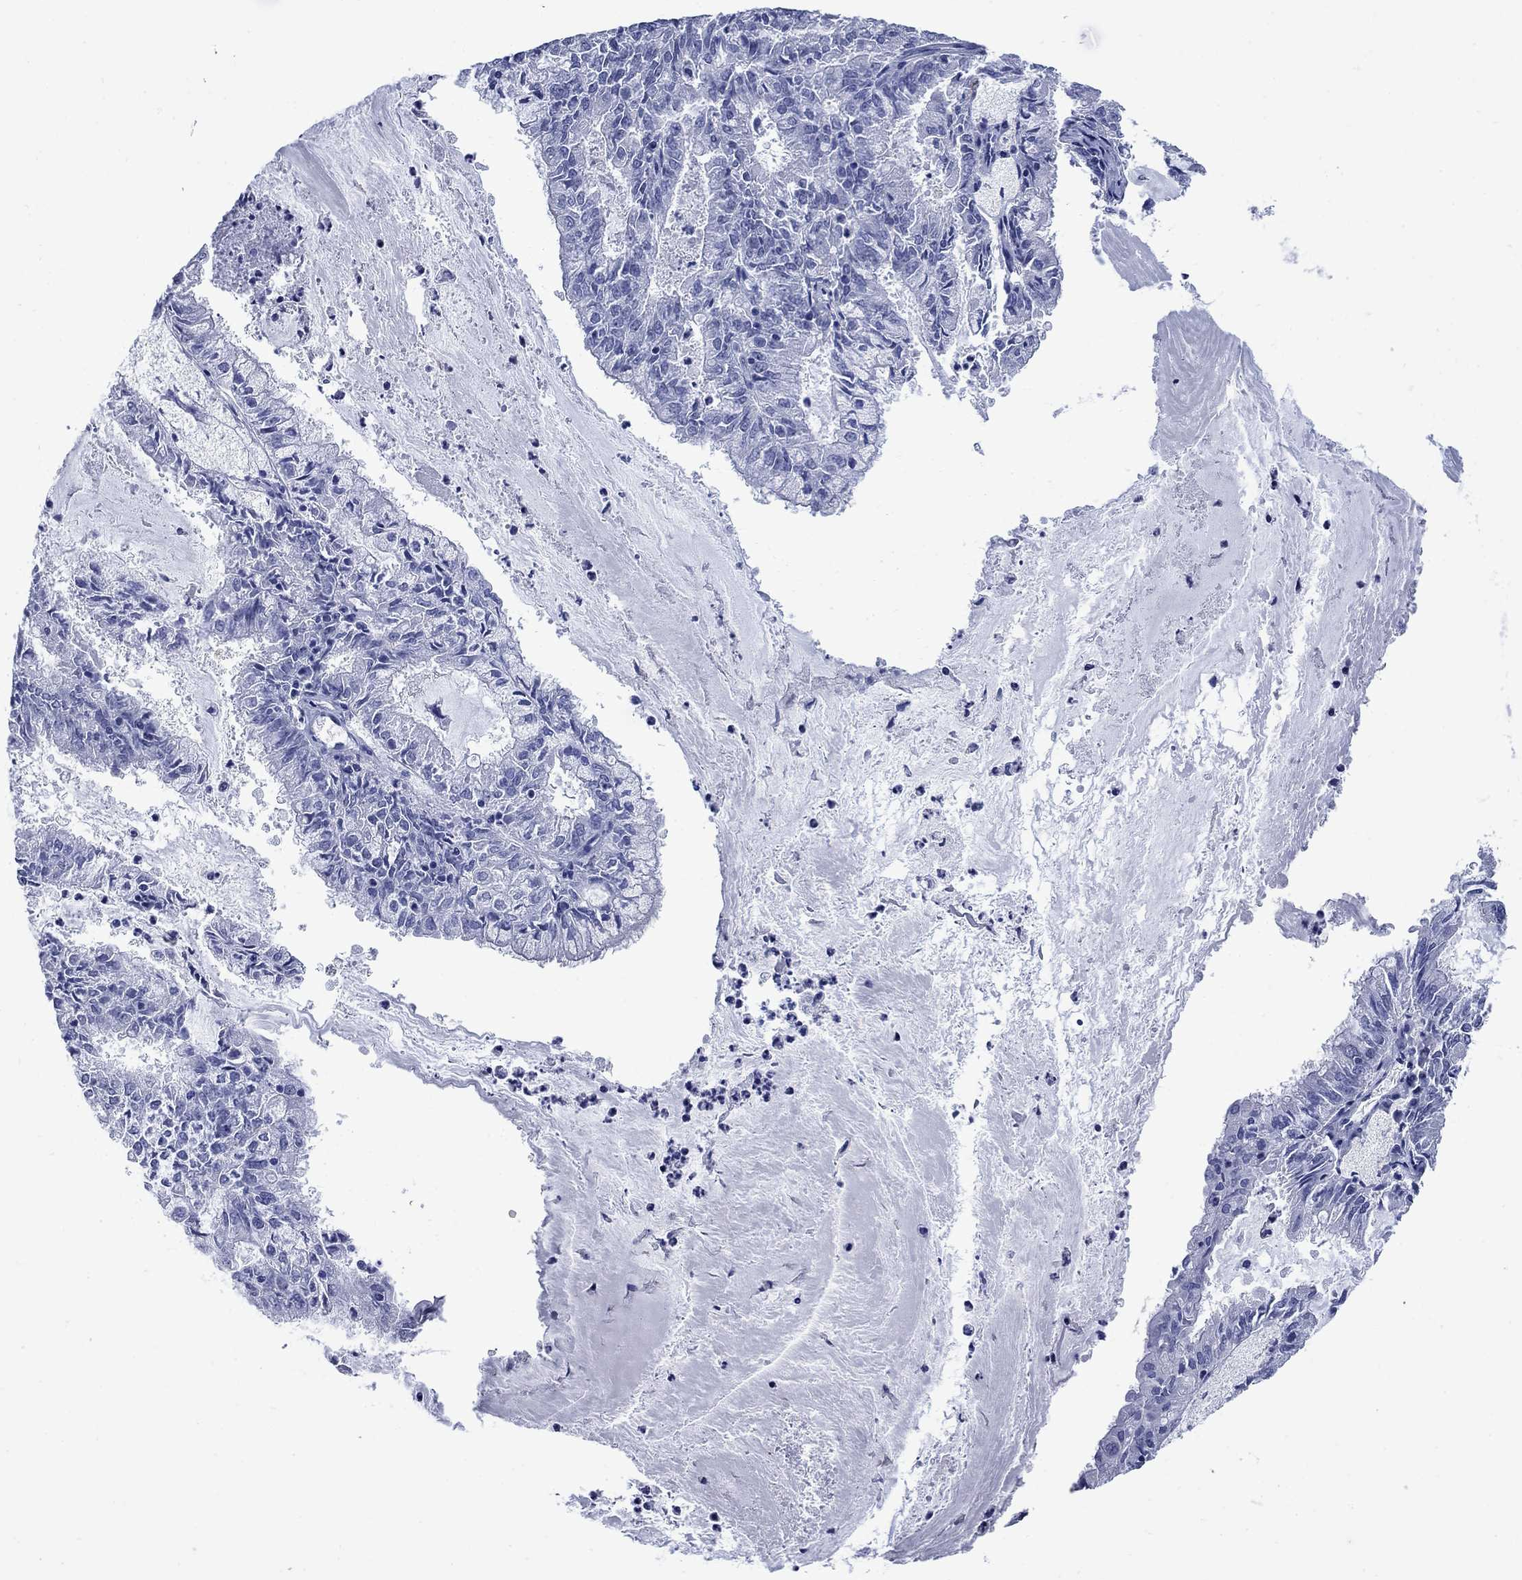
{"staining": {"intensity": "negative", "quantity": "none", "location": "none"}, "tissue": "endometrial cancer", "cell_type": "Tumor cells", "image_type": "cancer", "snomed": [{"axis": "morphology", "description": "Adenocarcinoma, NOS"}, {"axis": "topography", "description": "Endometrium"}], "caption": "The IHC photomicrograph has no significant positivity in tumor cells of adenocarcinoma (endometrial) tissue. (DAB IHC with hematoxylin counter stain).", "gene": "TACC3", "patient": {"sex": "female", "age": 57}}